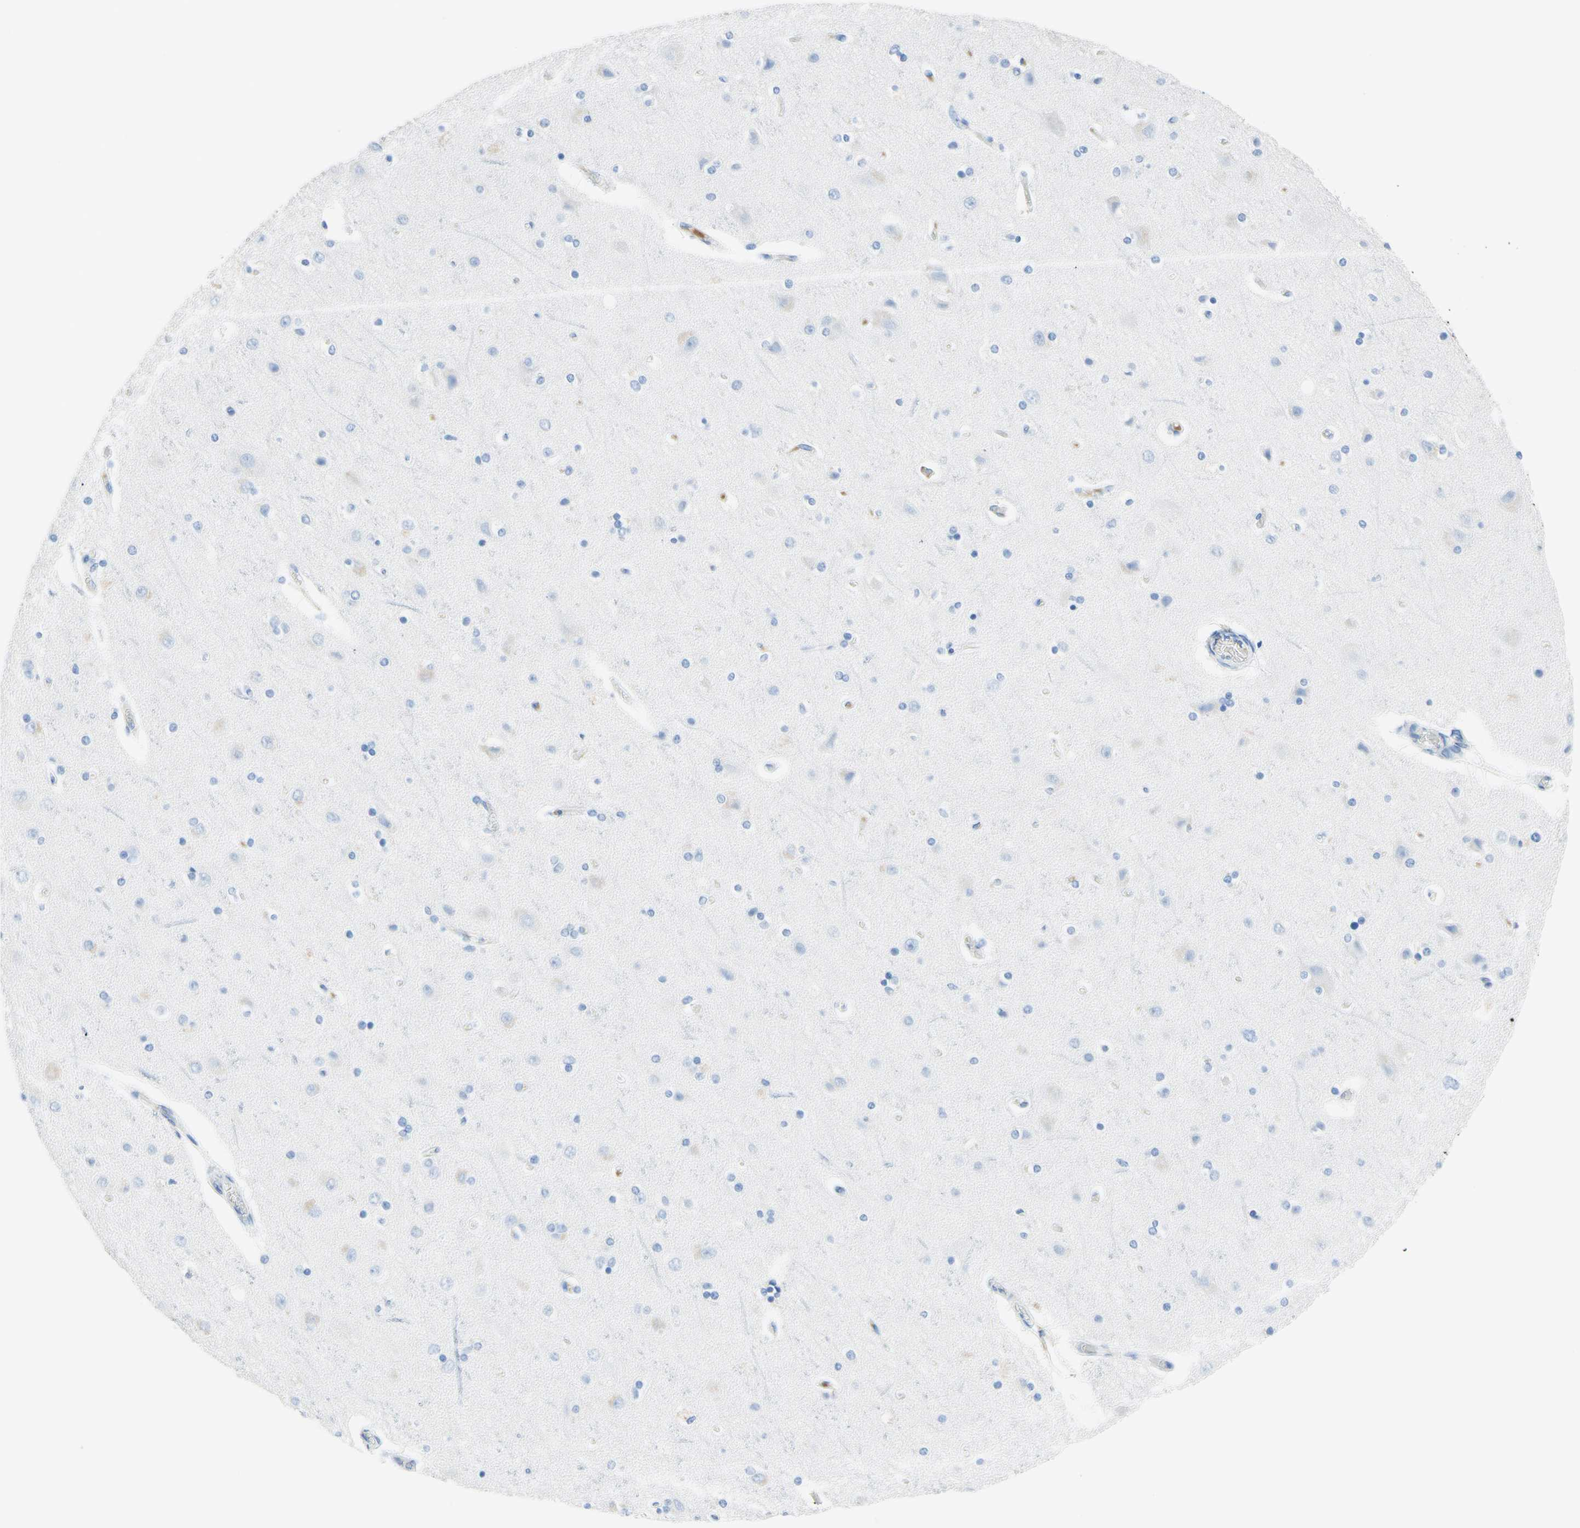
{"staining": {"intensity": "negative", "quantity": "none", "location": "none"}, "tissue": "cerebral cortex", "cell_type": "Endothelial cells", "image_type": "normal", "snomed": [{"axis": "morphology", "description": "Normal tissue, NOS"}, {"axis": "topography", "description": "Cerebral cortex"}], "caption": "Immunohistochemistry image of benign cerebral cortex stained for a protein (brown), which shows no staining in endothelial cells. Brightfield microscopy of immunohistochemistry stained with DAB (brown) and hematoxylin (blue), captured at high magnification.", "gene": "IL6ST", "patient": {"sex": "female", "age": 54}}